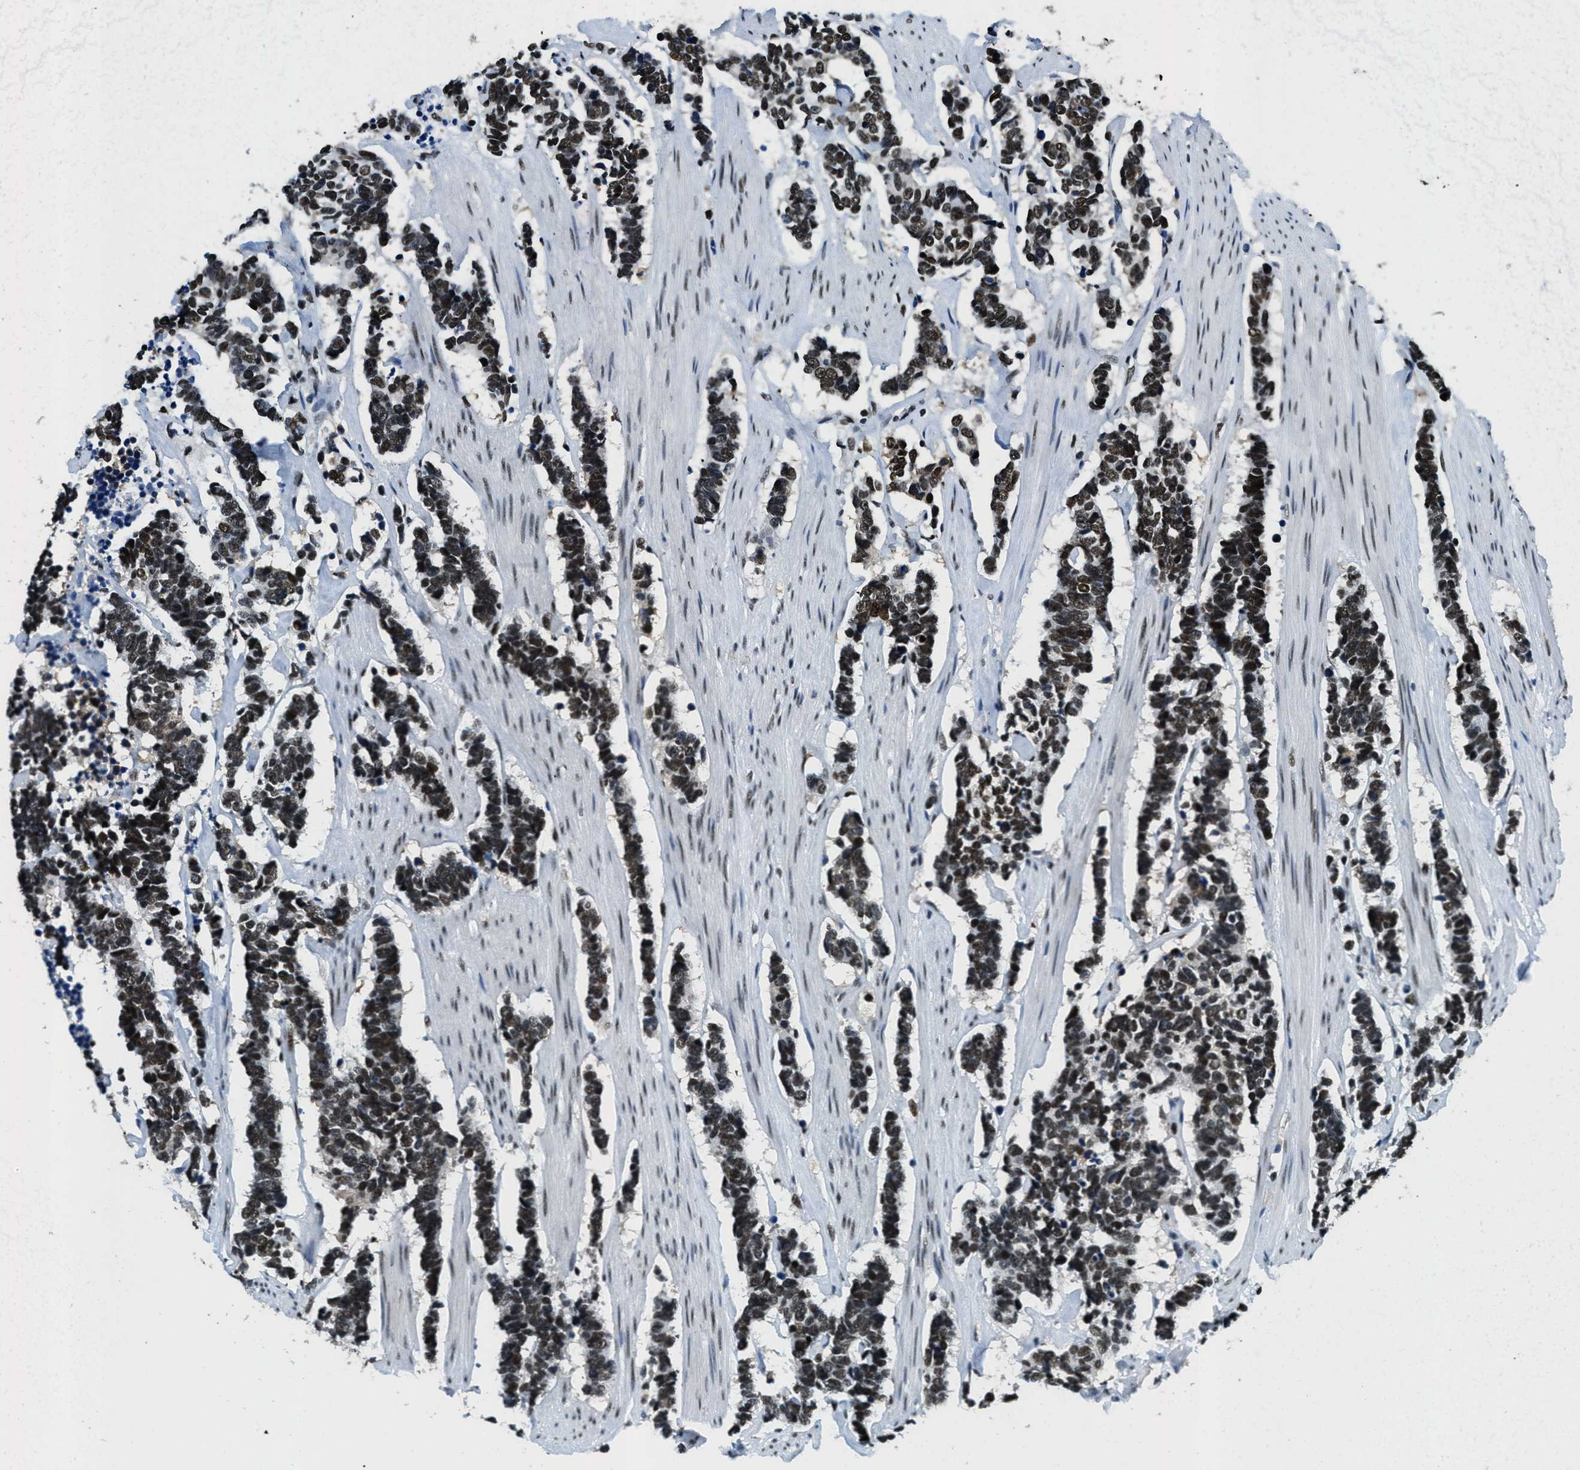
{"staining": {"intensity": "strong", "quantity": ">75%", "location": "nuclear"}, "tissue": "carcinoid", "cell_type": "Tumor cells", "image_type": "cancer", "snomed": [{"axis": "morphology", "description": "Carcinoma, NOS"}, {"axis": "morphology", "description": "Carcinoid, malignant, NOS"}, {"axis": "topography", "description": "Urinary bladder"}], "caption": "Protein staining of carcinoma tissue displays strong nuclear expression in about >75% of tumor cells. (brown staining indicates protein expression, while blue staining denotes nuclei).", "gene": "SSB", "patient": {"sex": "male", "age": 57}}